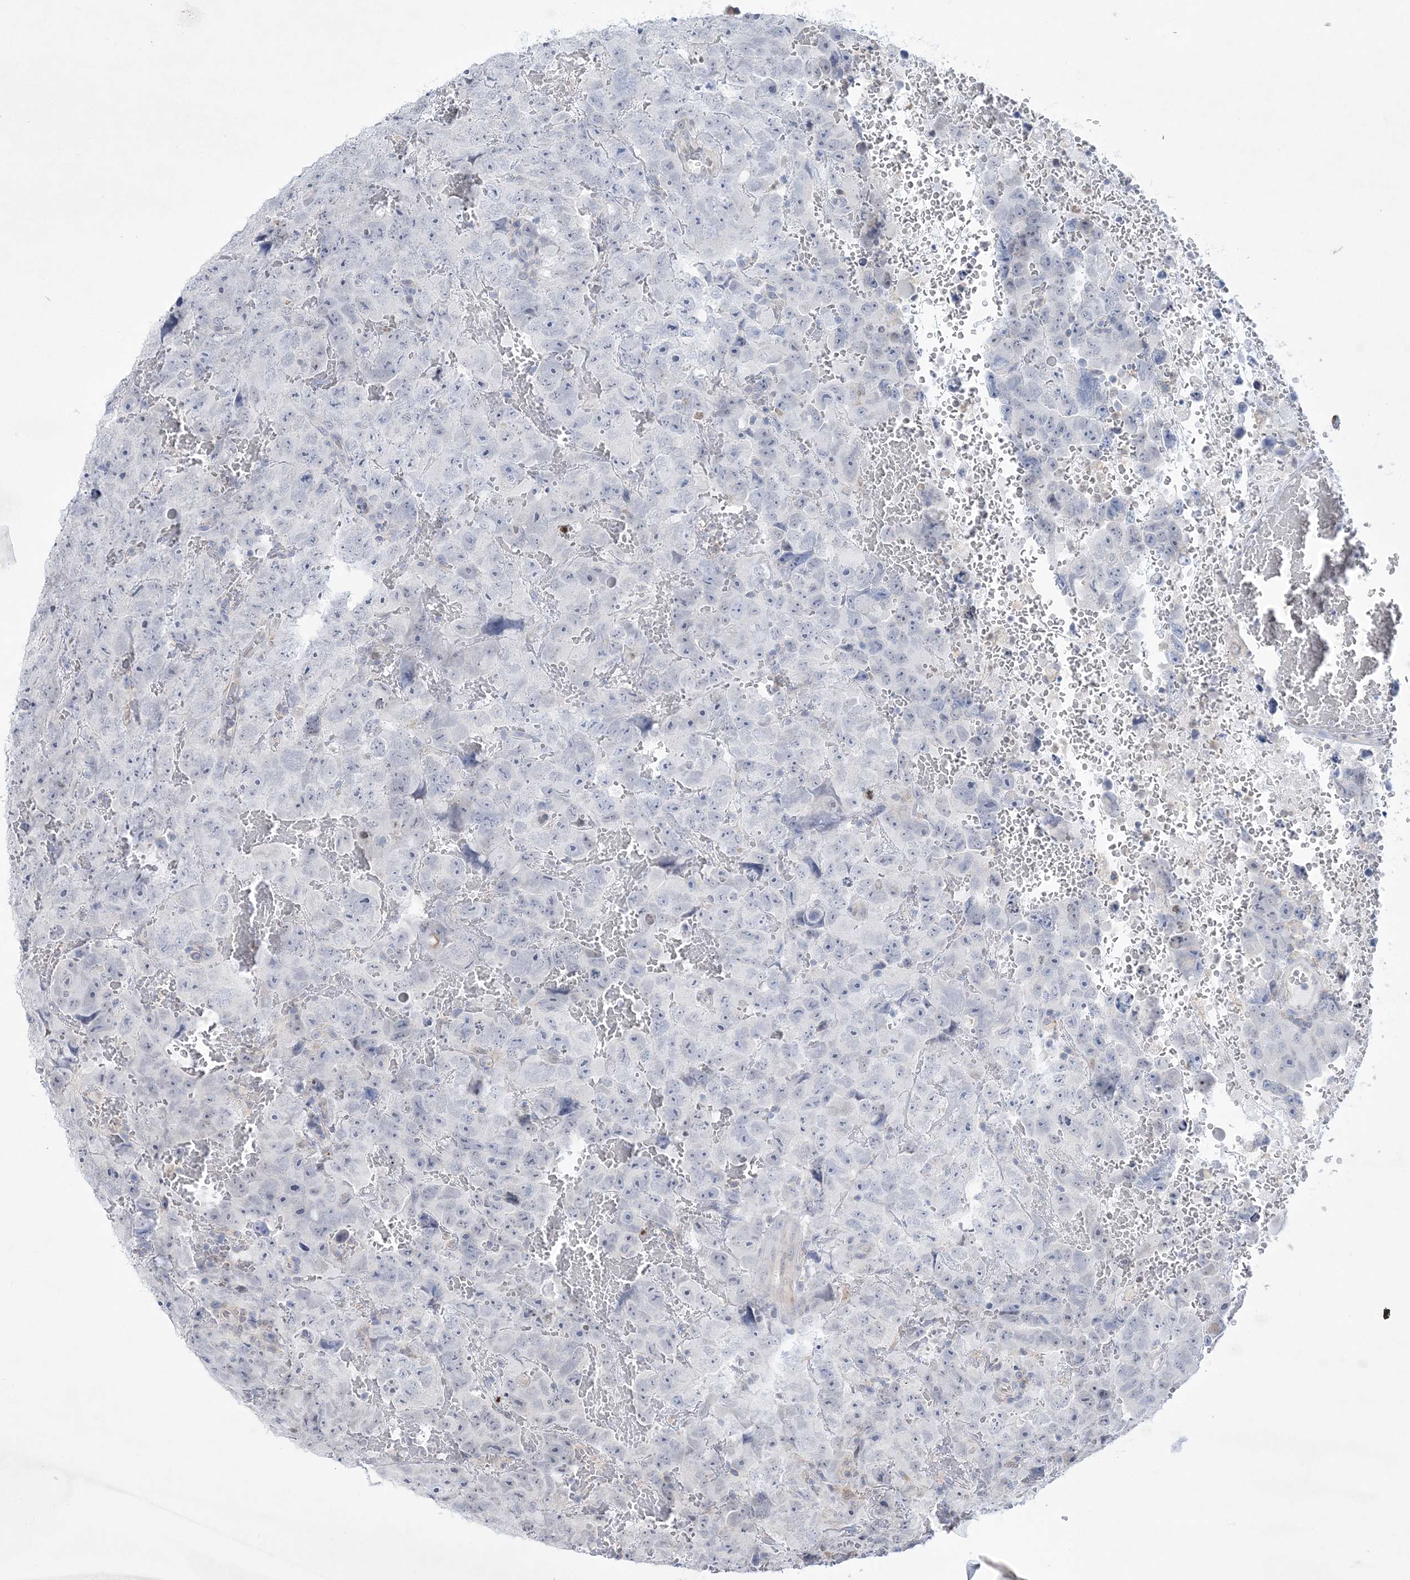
{"staining": {"intensity": "negative", "quantity": "none", "location": "none"}, "tissue": "testis cancer", "cell_type": "Tumor cells", "image_type": "cancer", "snomed": [{"axis": "morphology", "description": "Carcinoma, Embryonal, NOS"}, {"axis": "topography", "description": "Testis"}], "caption": "Testis cancer was stained to show a protein in brown. There is no significant staining in tumor cells.", "gene": "WDR27", "patient": {"sex": "male", "age": 45}}